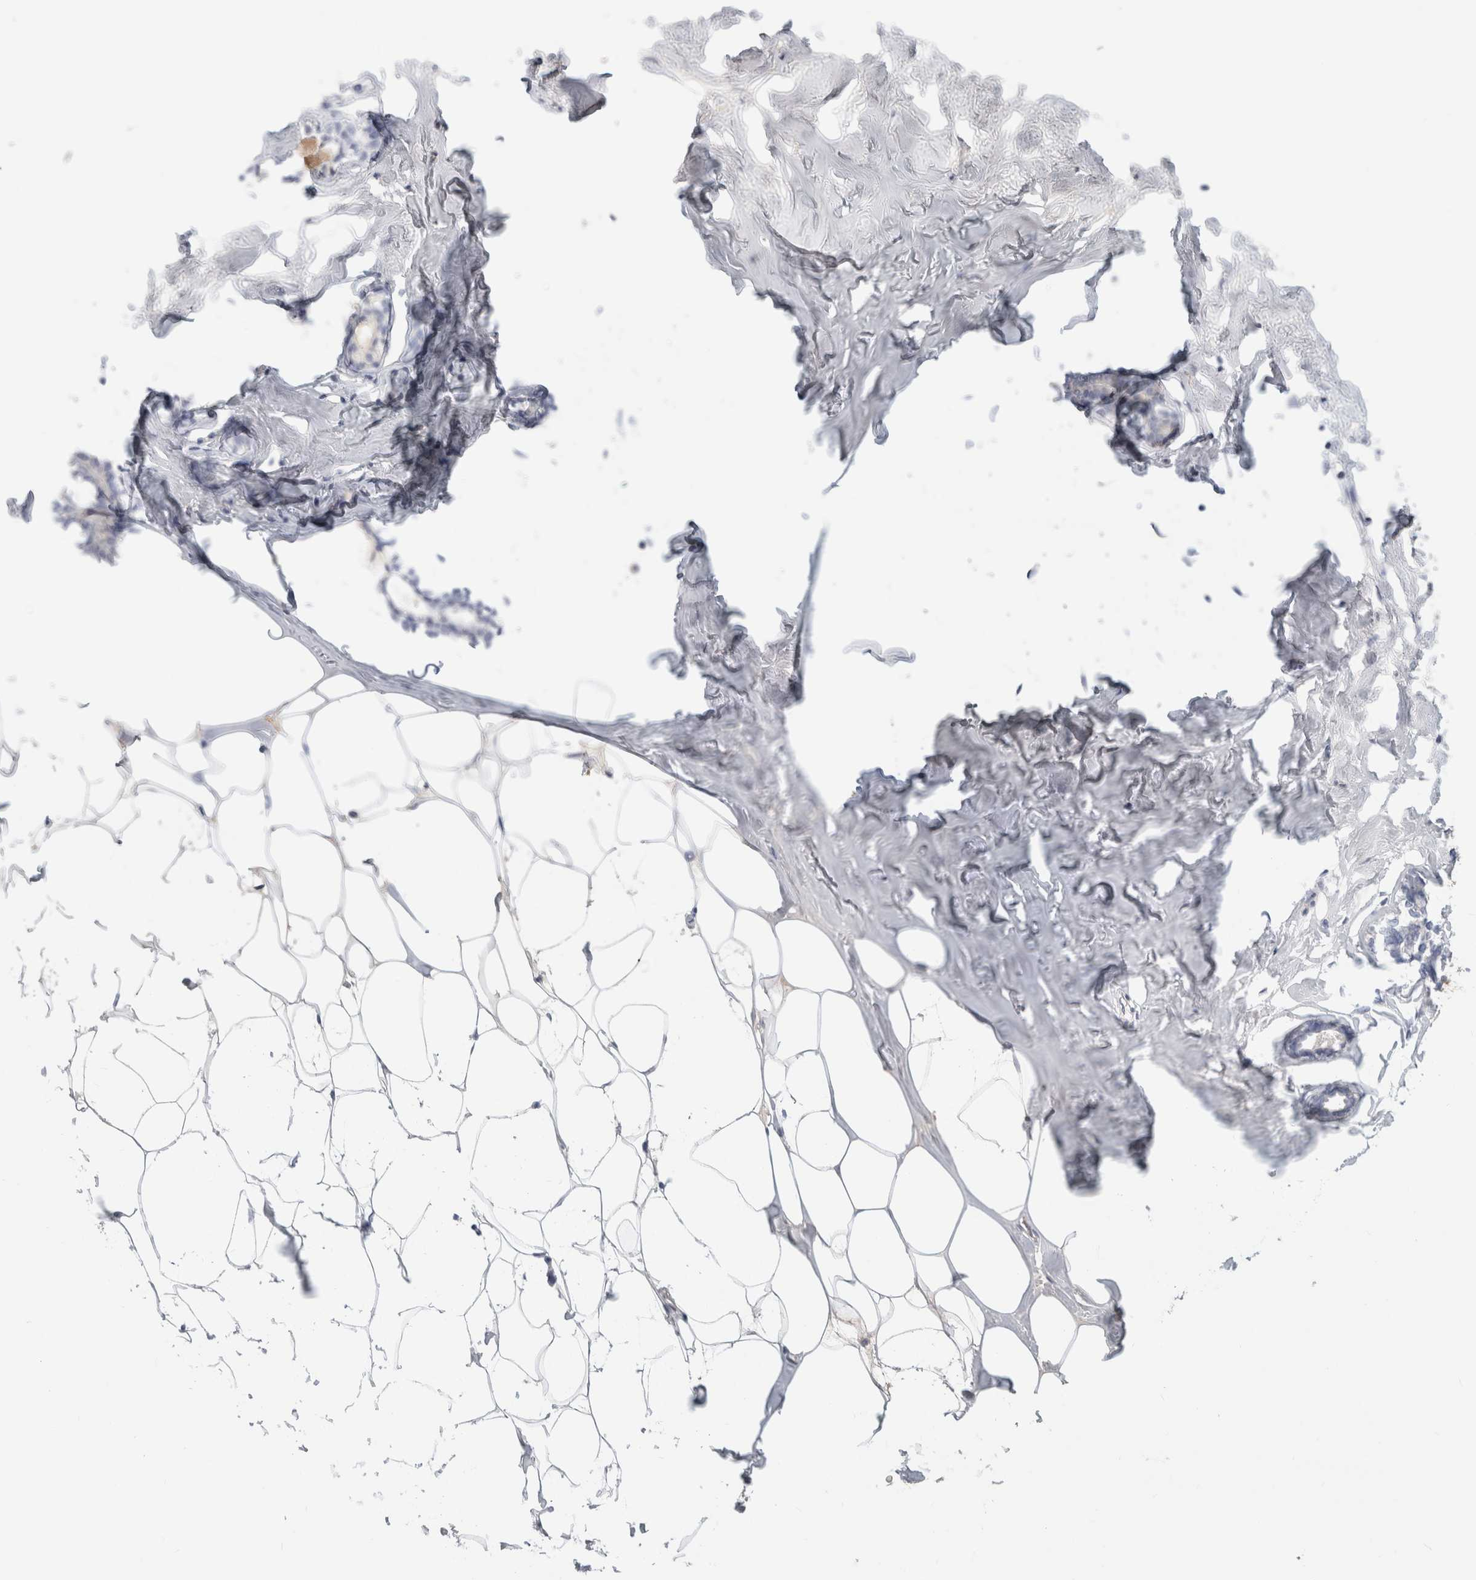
{"staining": {"intensity": "negative", "quantity": "none", "location": "none"}, "tissue": "adipose tissue", "cell_type": "Adipocytes", "image_type": "normal", "snomed": [{"axis": "morphology", "description": "Normal tissue, NOS"}, {"axis": "morphology", "description": "Fibrosis, NOS"}, {"axis": "topography", "description": "Breast"}, {"axis": "topography", "description": "Adipose tissue"}], "caption": "Human adipose tissue stained for a protein using immunohistochemistry shows no staining in adipocytes.", "gene": "SCGB1A1", "patient": {"sex": "female", "age": 39}}